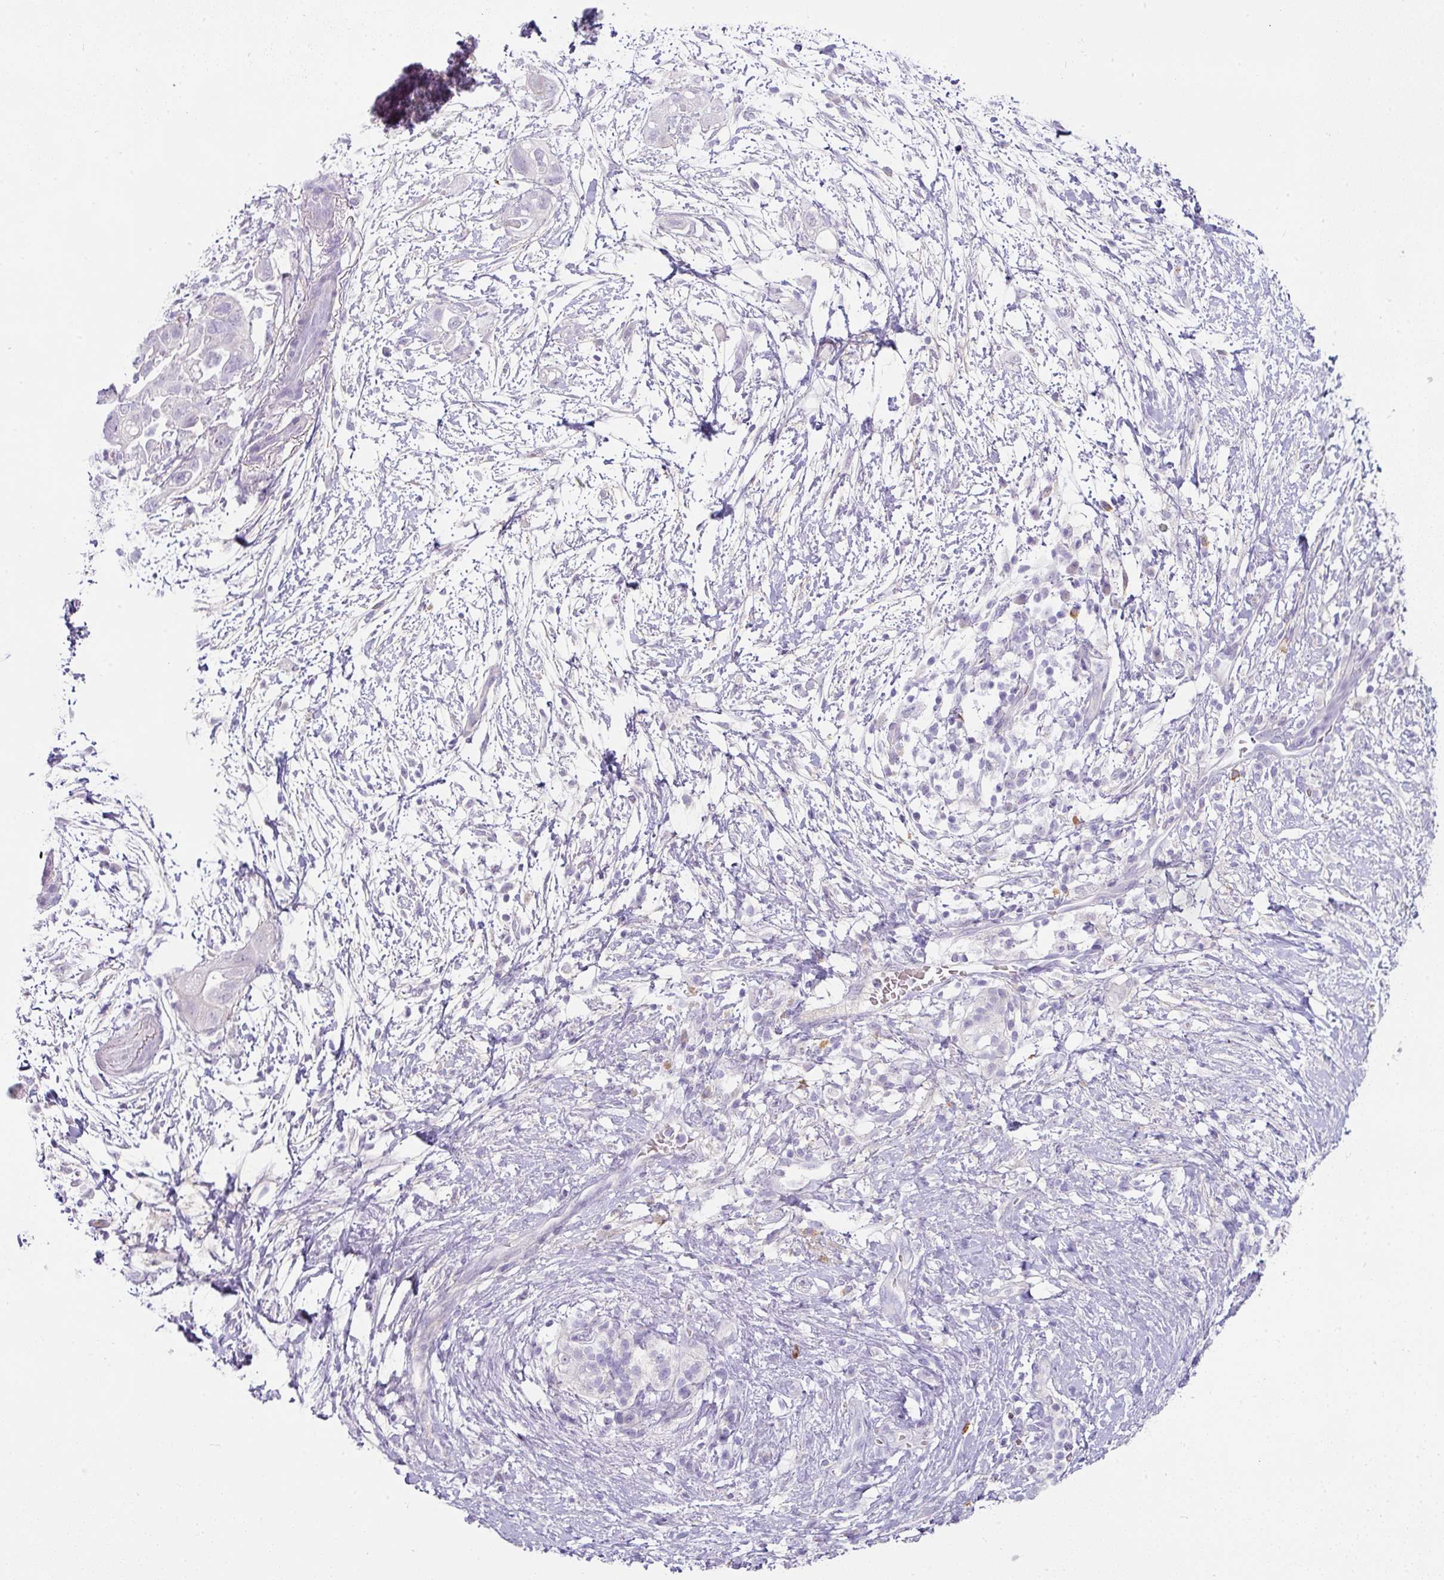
{"staining": {"intensity": "negative", "quantity": "none", "location": "none"}, "tissue": "pancreatic cancer", "cell_type": "Tumor cells", "image_type": "cancer", "snomed": [{"axis": "morphology", "description": "Adenocarcinoma, NOS"}, {"axis": "topography", "description": "Pancreas"}], "caption": "Micrograph shows no significant protein positivity in tumor cells of adenocarcinoma (pancreatic).", "gene": "OR52N1", "patient": {"sex": "female", "age": 72}}